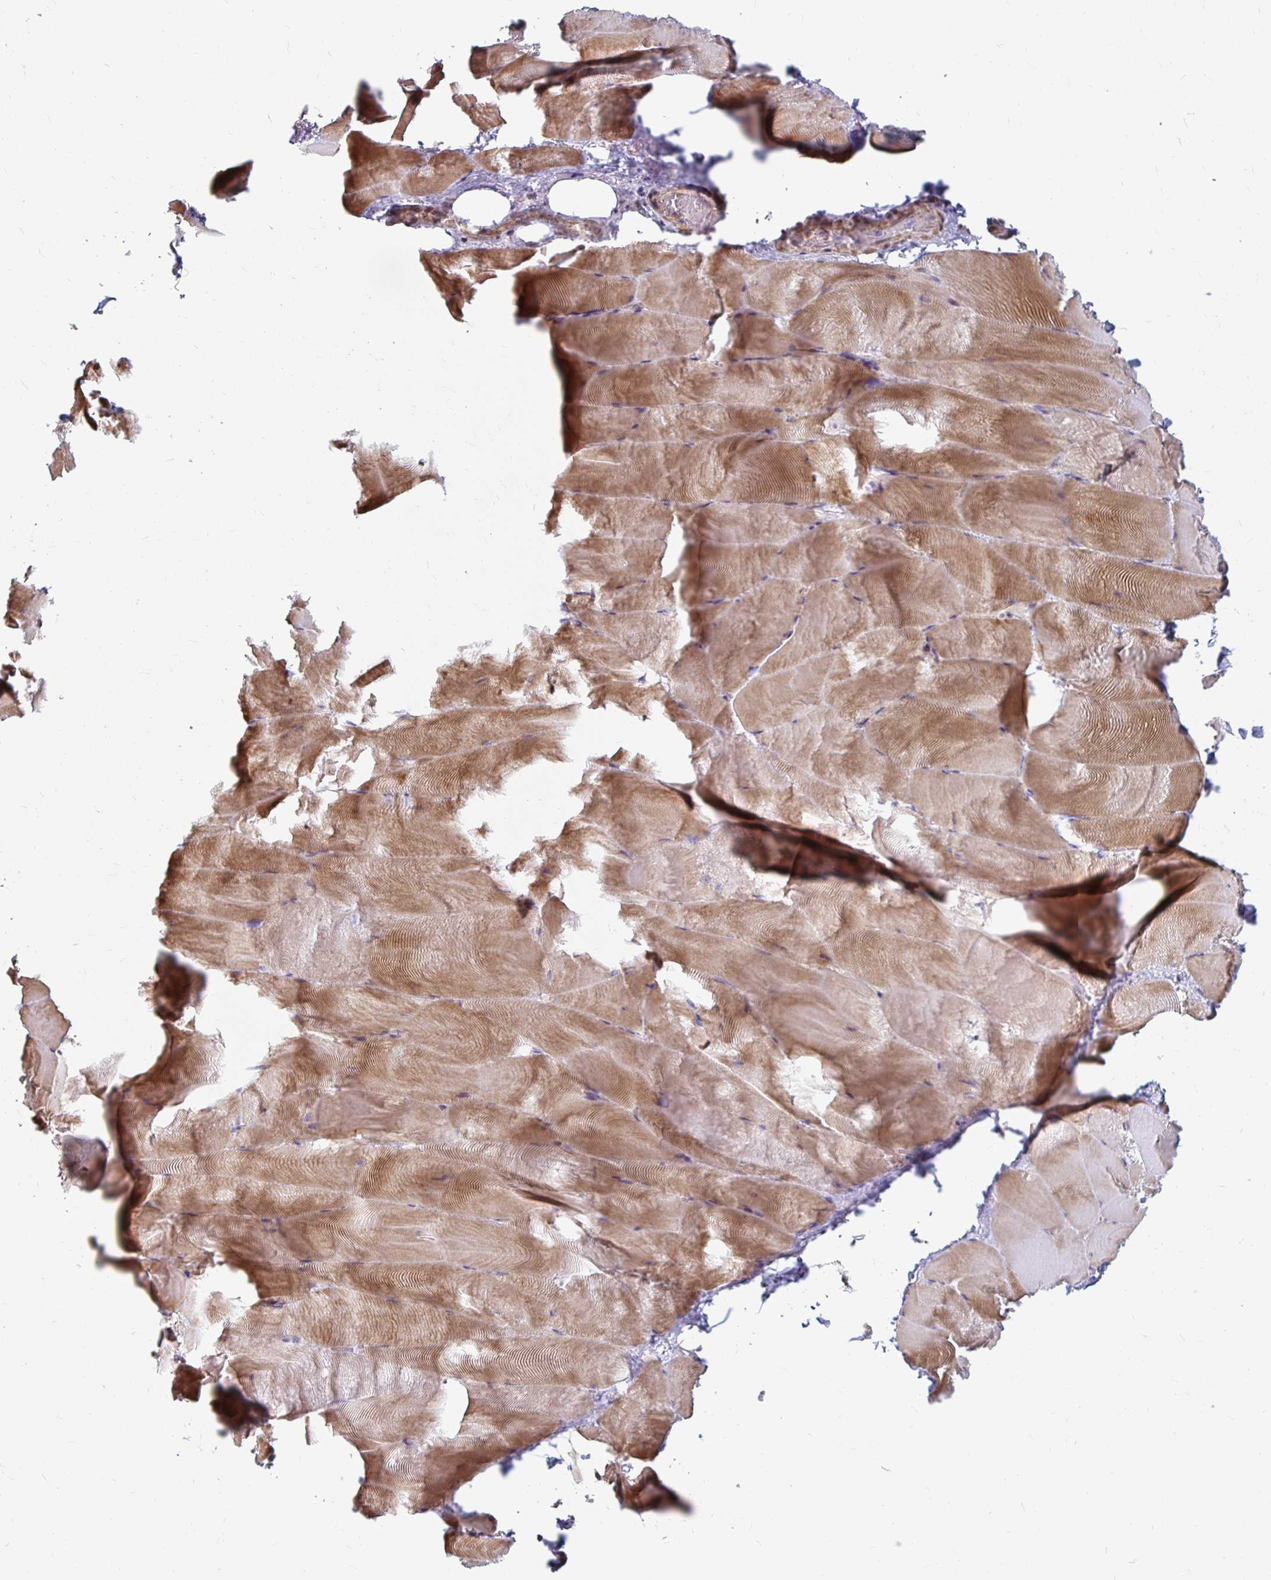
{"staining": {"intensity": "weak", "quantity": ">75%", "location": "cytoplasmic/membranous"}, "tissue": "skeletal muscle", "cell_type": "Myocytes", "image_type": "normal", "snomed": [{"axis": "morphology", "description": "Normal tissue, NOS"}, {"axis": "topography", "description": "Skeletal muscle"}], "caption": "Protein expression analysis of unremarkable skeletal muscle exhibits weak cytoplasmic/membranous expression in approximately >75% of myocytes. (IHC, brightfield microscopy, high magnification).", "gene": "CAPN11", "patient": {"sex": "female", "age": 64}}